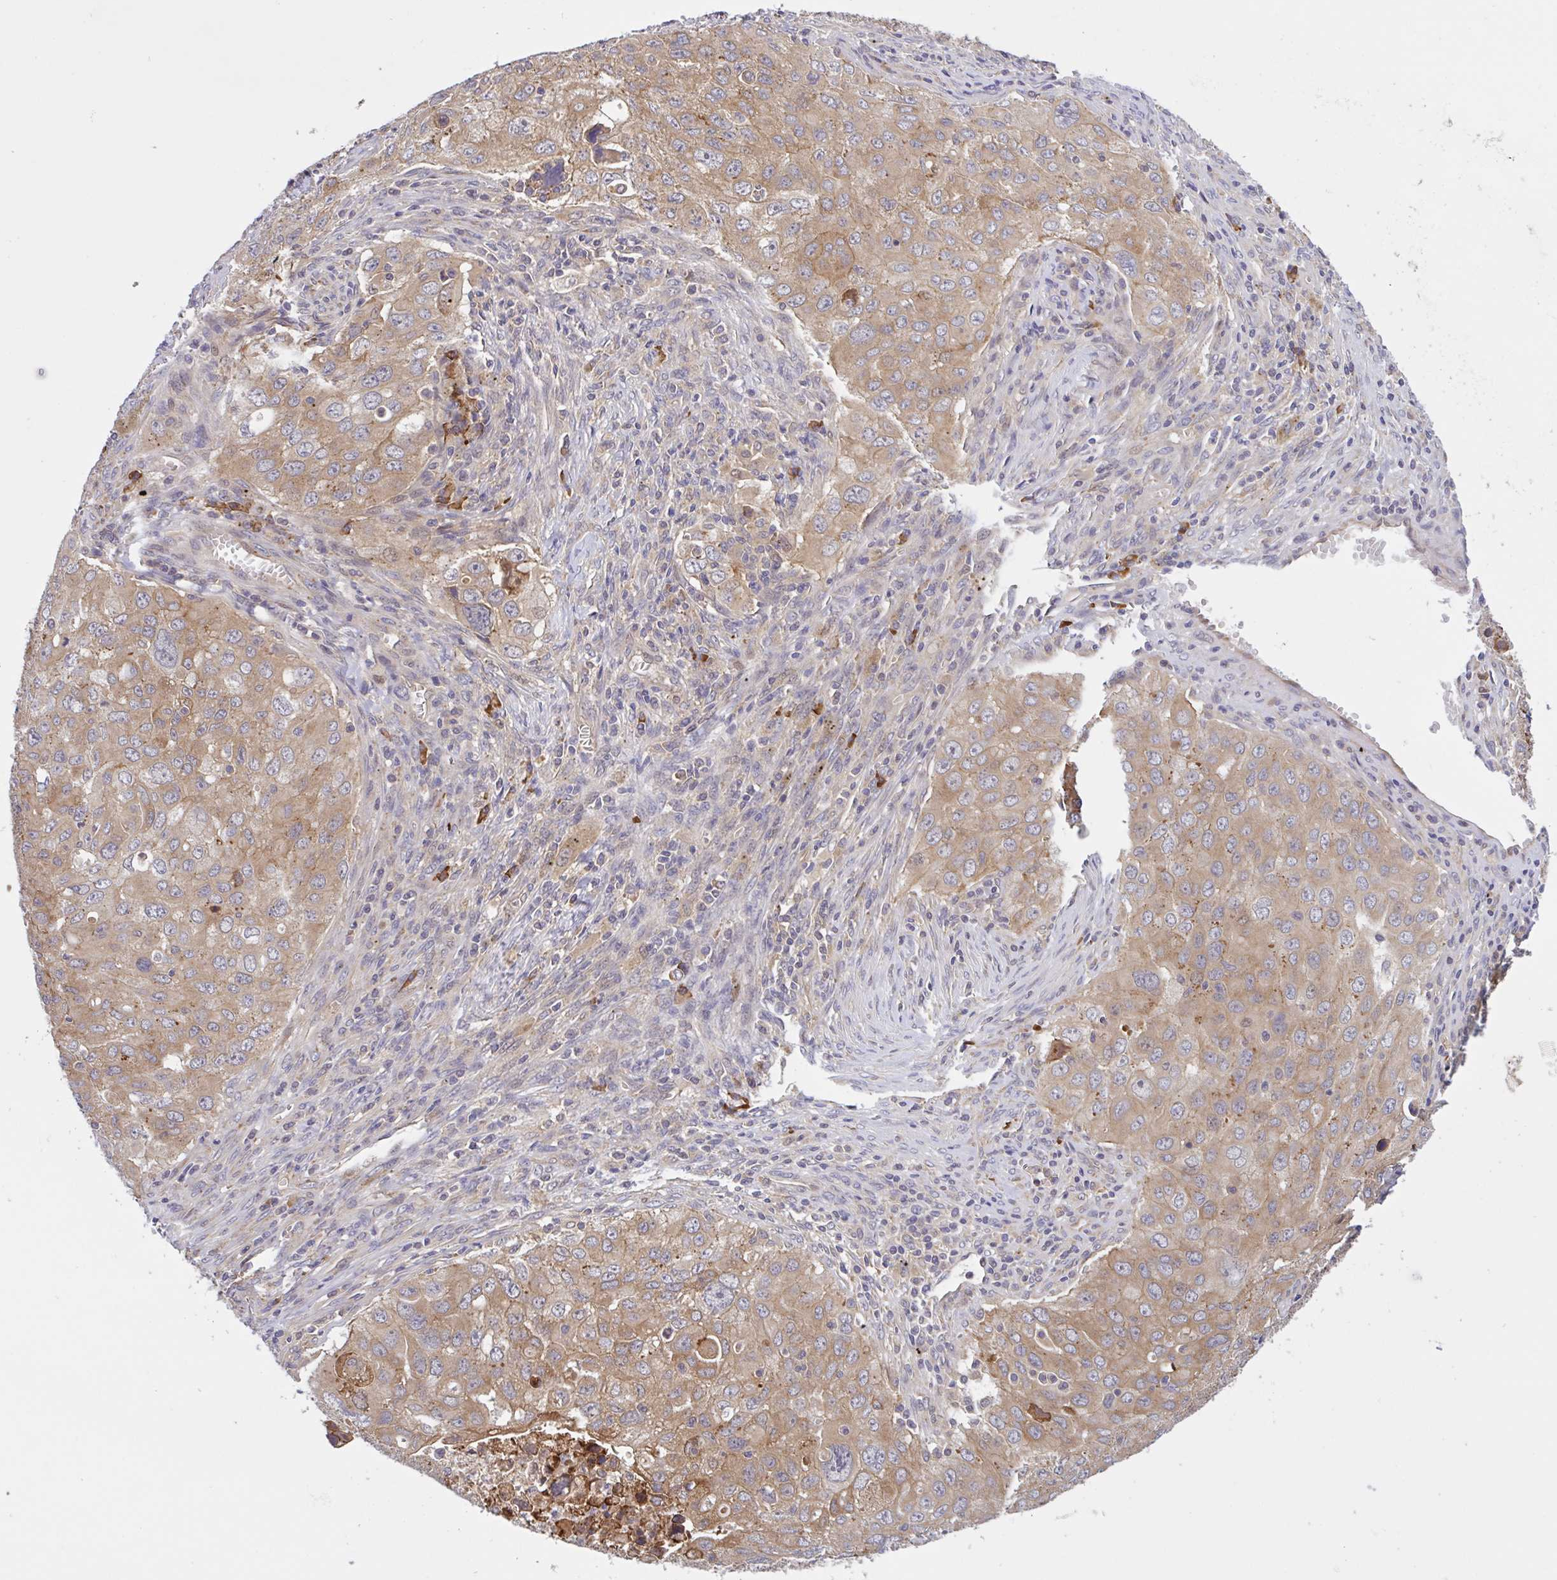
{"staining": {"intensity": "moderate", "quantity": ">75%", "location": "cytoplasmic/membranous"}, "tissue": "lung cancer", "cell_type": "Tumor cells", "image_type": "cancer", "snomed": [{"axis": "morphology", "description": "Adenocarcinoma, NOS"}, {"axis": "morphology", "description": "Adenocarcinoma, metastatic, NOS"}, {"axis": "topography", "description": "Lymph node"}, {"axis": "topography", "description": "Lung"}], "caption": "Immunohistochemistry staining of metastatic adenocarcinoma (lung), which demonstrates medium levels of moderate cytoplasmic/membranous expression in approximately >75% of tumor cells indicating moderate cytoplasmic/membranous protein expression. The staining was performed using DAB (brown) for protein detection and nuclei were counterstained in hematoxylin (blue).", "gene": "INTS10", "patient": {"sex": "female", "age": 42}}